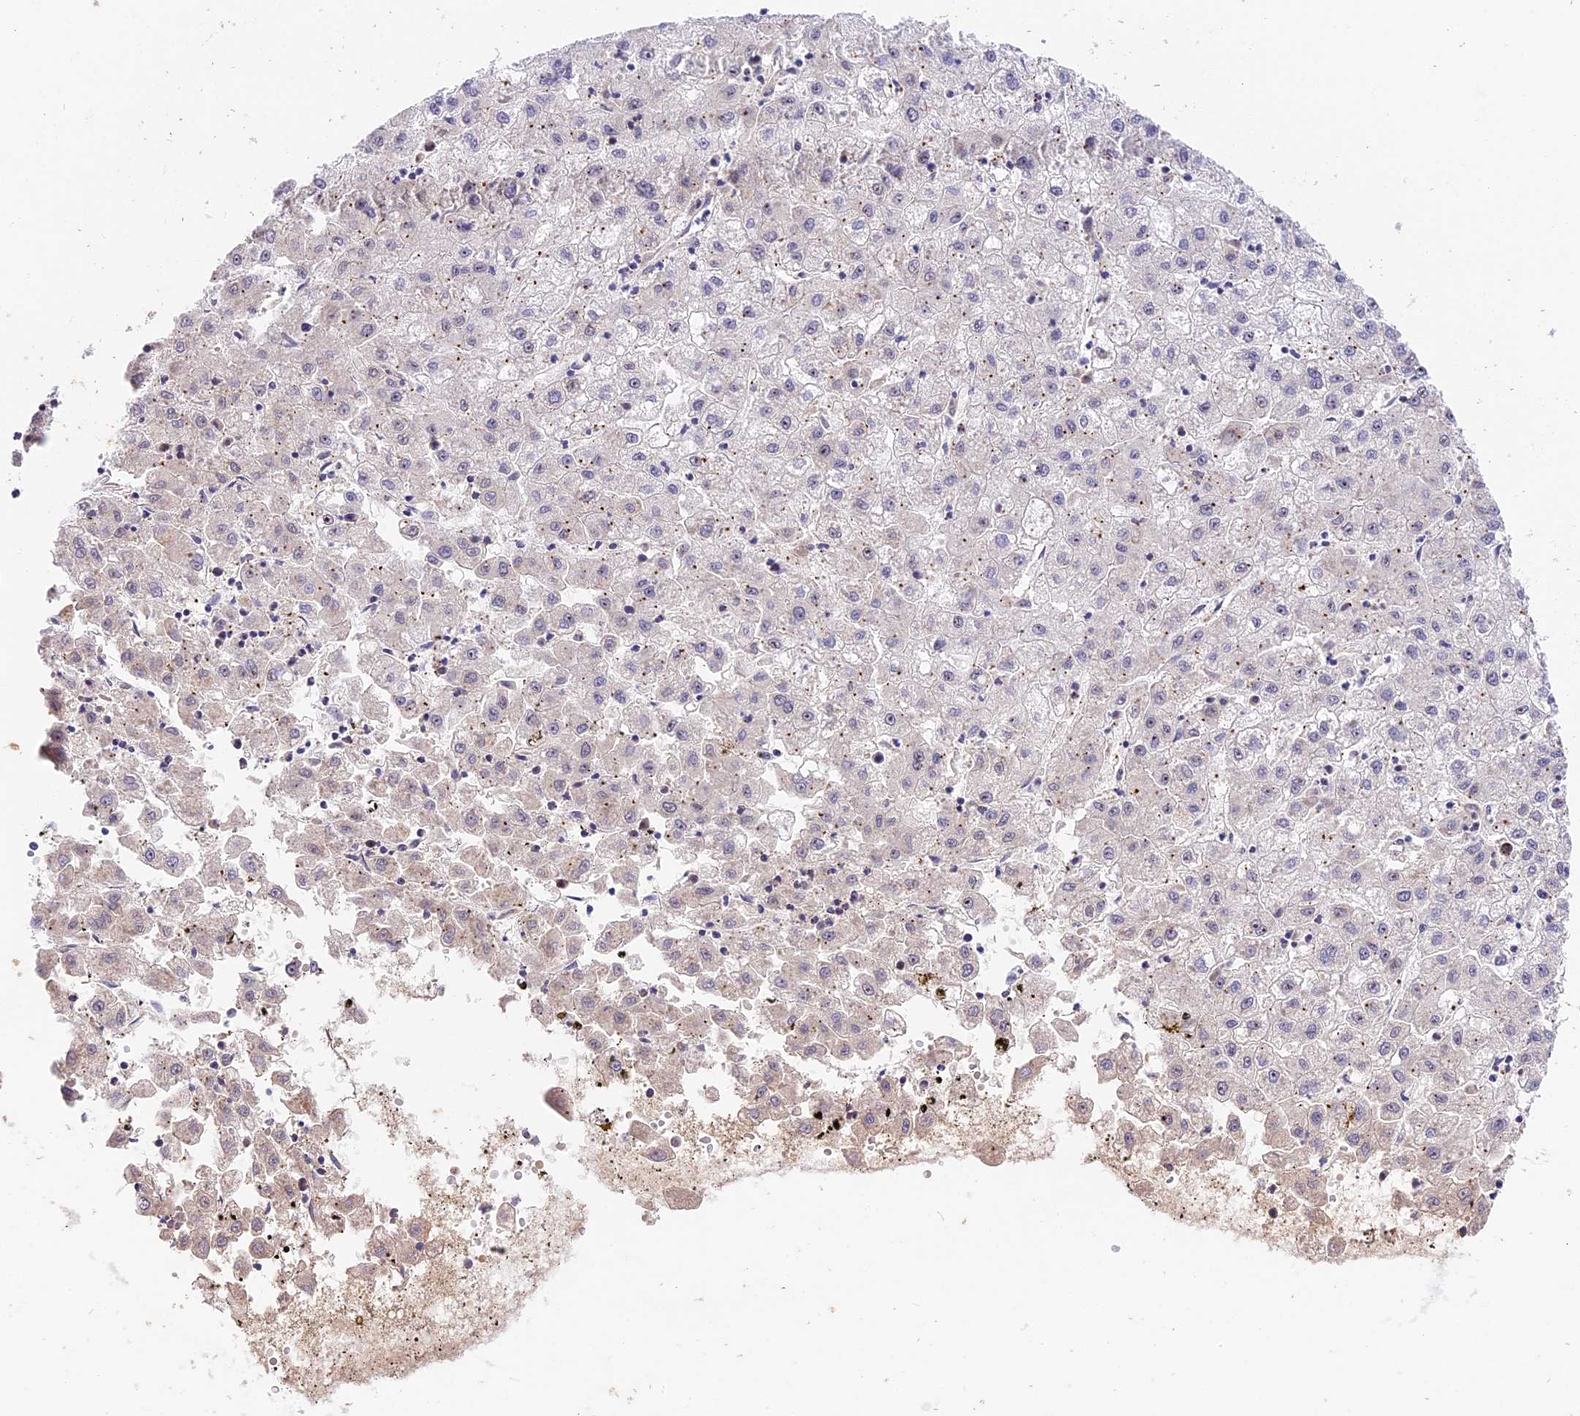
{"staining": {"intensity": "negative", "quantity": "none", "location": "none"}, "tissue": "liver cancer", "cell_type": "Tumor cells", "image_type": "cancer", "snomed": [{"axis": "morphology", "description": "Carcinoma, Hepatocellular, NOS"}, {"axis": "topography", "description": "Liver"}], "caption": "Liver hepatocellular carcinoma was stained to show a protein in brown. There is no significant staining in tumor cells.", "gene": "RAD51", "patient": {"sex": "male", "age": 72}}